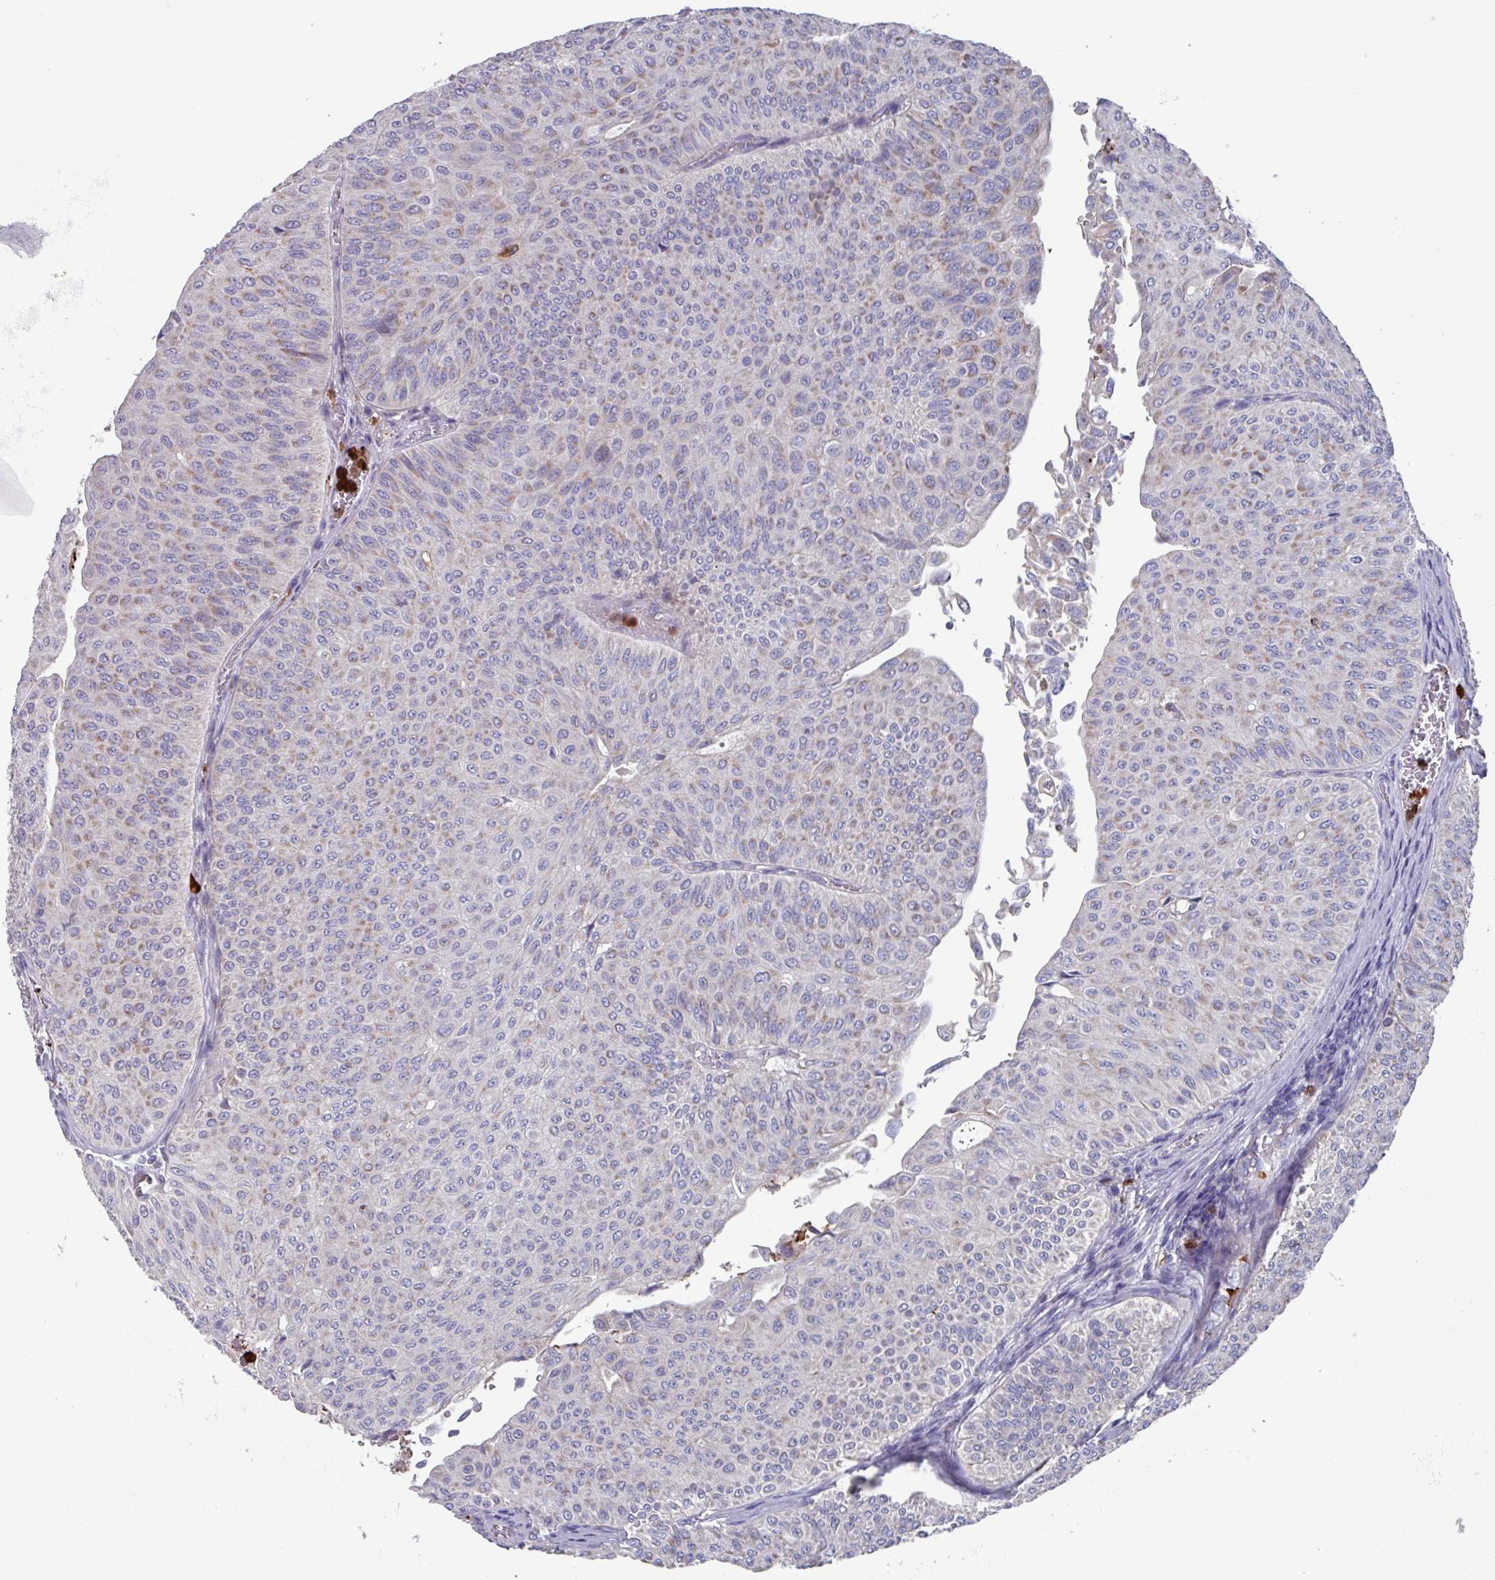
{"staining": {"intensity": "weak", "quantity": "25%-75%", "location": "cytoplasmic/membranous"}, "tissue": "urothelial cancer", "cell_type": "Tumor cells", "image_type": "cancer", "snomed": [{"axis": "morphology", "description": "Urothelial carcinoma, NOS"}, {"axis": "topography", "description": "Urinary bladder"}], "caption": "DAB immunohistochemical staining of urothelial cancer demonstrates weak cytoplasmic/membranous protein staining in about 25%-75% of tumor cells. Nuclei are stained in blue.", "gene": "UQCC2", "patient": {"sex": "male", "age": 59}}